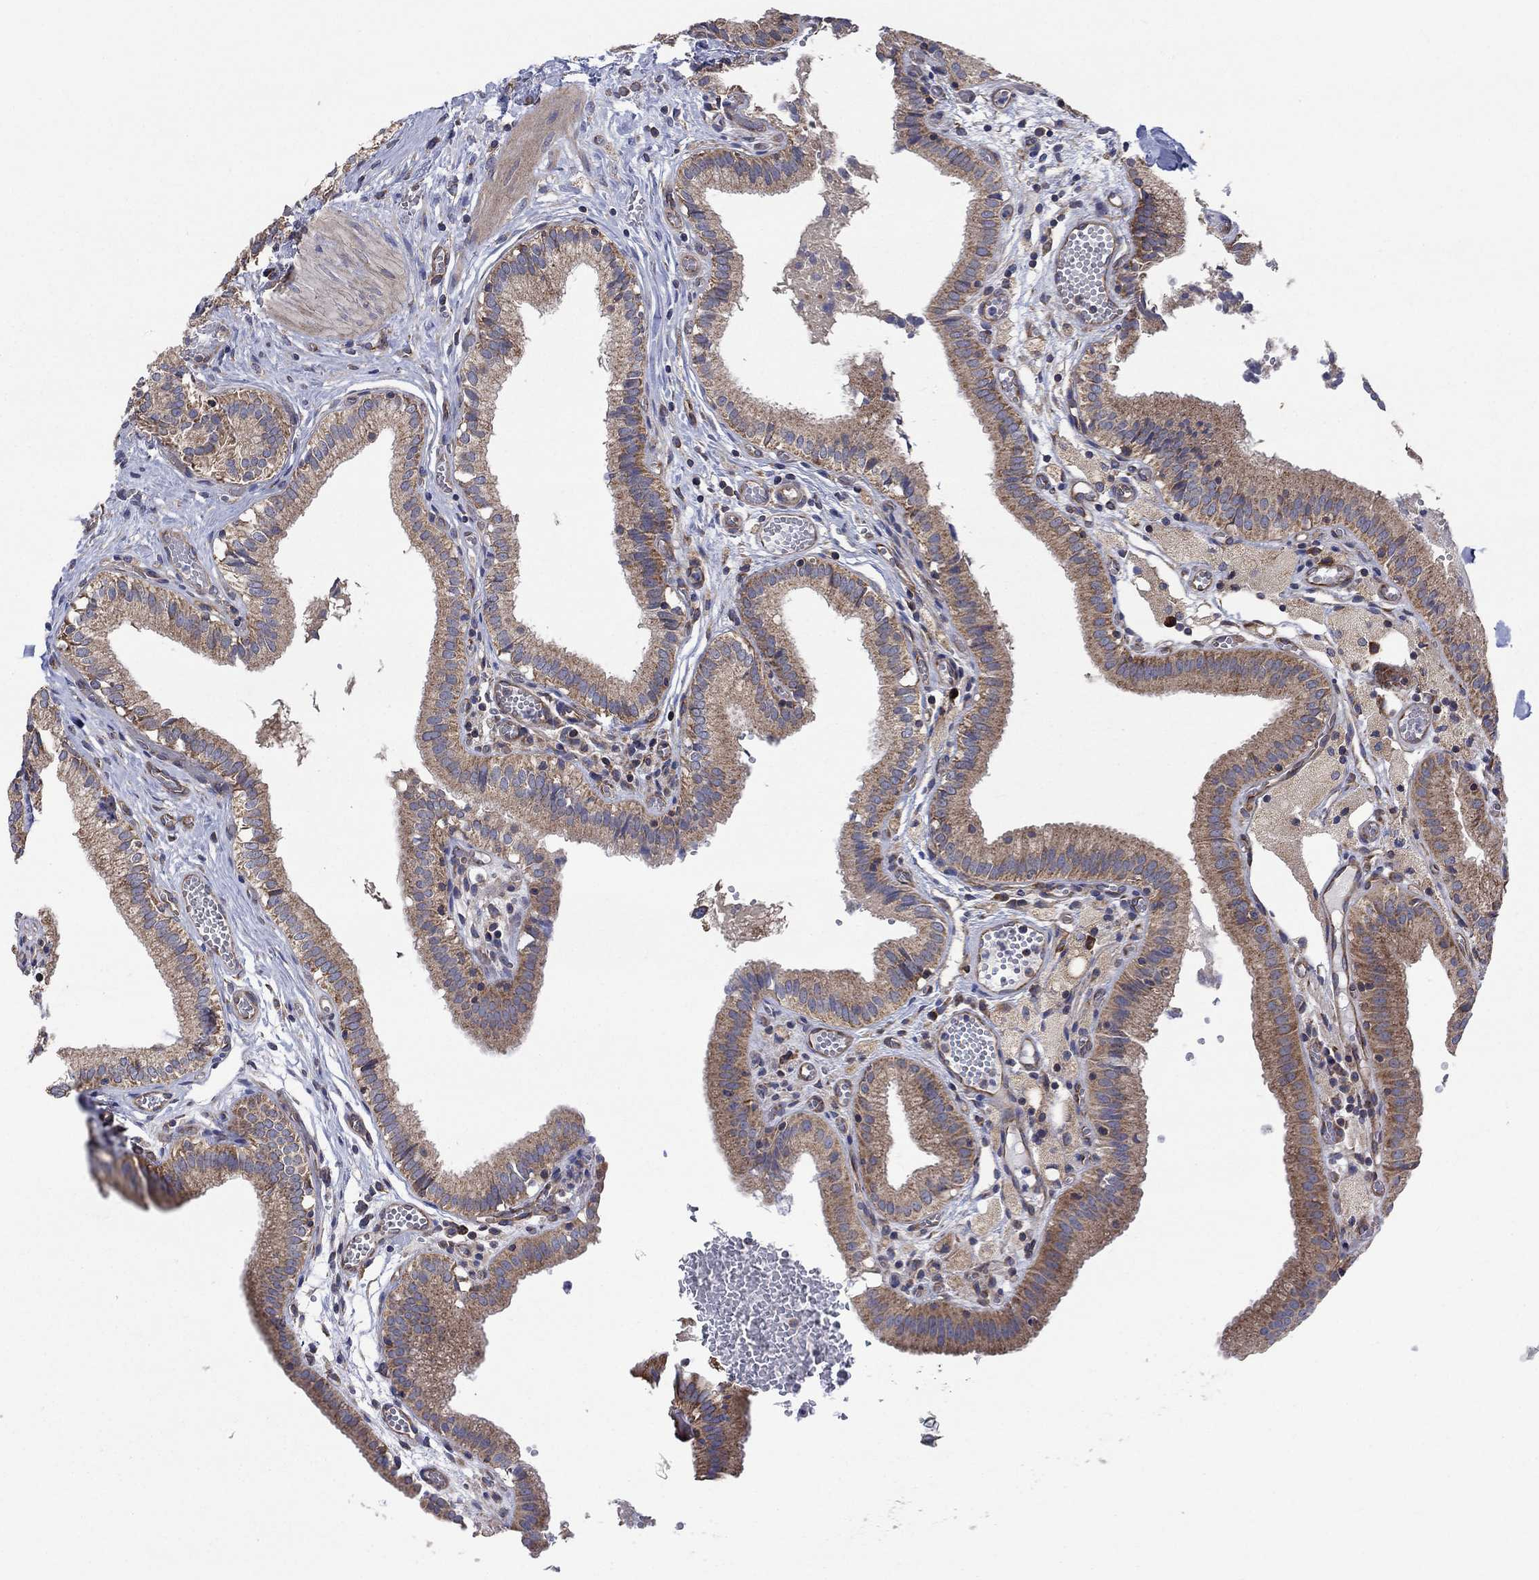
{"staining": {"intensity": "moderate", "quantity": "25%-75%", "location": "cytoplasmic/membranous"}, "tissue": "gallbladder", "cell_type": "Glandular cells", "image_type": "normal", "snomed": [{"axis": "morphology", "description": "Normal tissue, NOS"}, {"axis": "topography", "description": "Gallbladder"}], "caption": "The photomicrograph demonstrates staining of benign gallbladder, revealing moderate cytoplasmic/membranous protein expression (brown color) within glandular cells.", "gene": "RPLP0", "patient": {"sex": "female", "age": 24}}